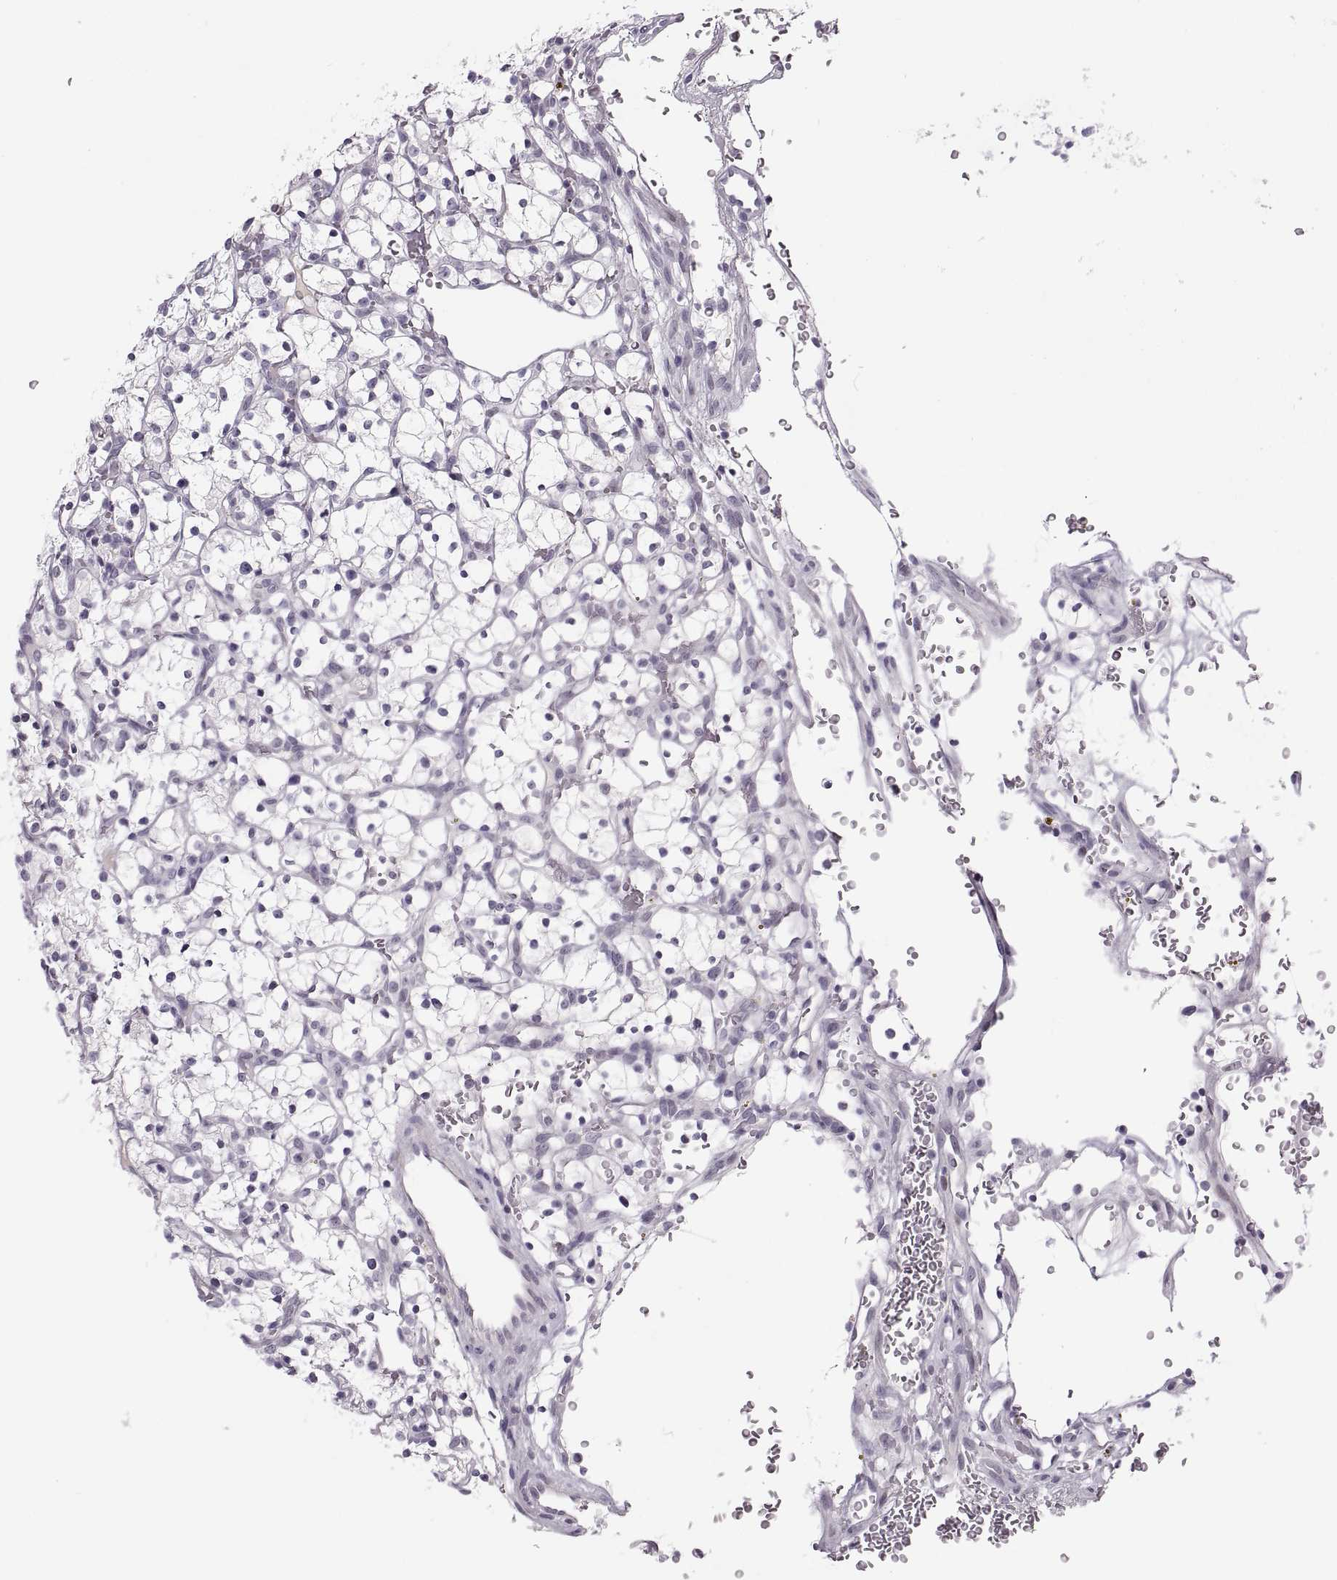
{"staining": {"intensity": "negative", "quantity": "none", "location": "none"}, "tissue": "renal cancer", "cell_type": "Tumor cells", "image_type": "cancer", "snomed": [{"axis": "morphology", "description": "Adenocarcinoma, NOS"}, {"axis": "topography", "description": "Kidney"}], "caption": "IHC histopathology image of human renal cancer stained for a protein (brown), which demonstrates no positivity in tumor cells. Nuclei are stained in blue.", "gene": "CHCT1", "patient": {"sex": "female", "age": 64}}